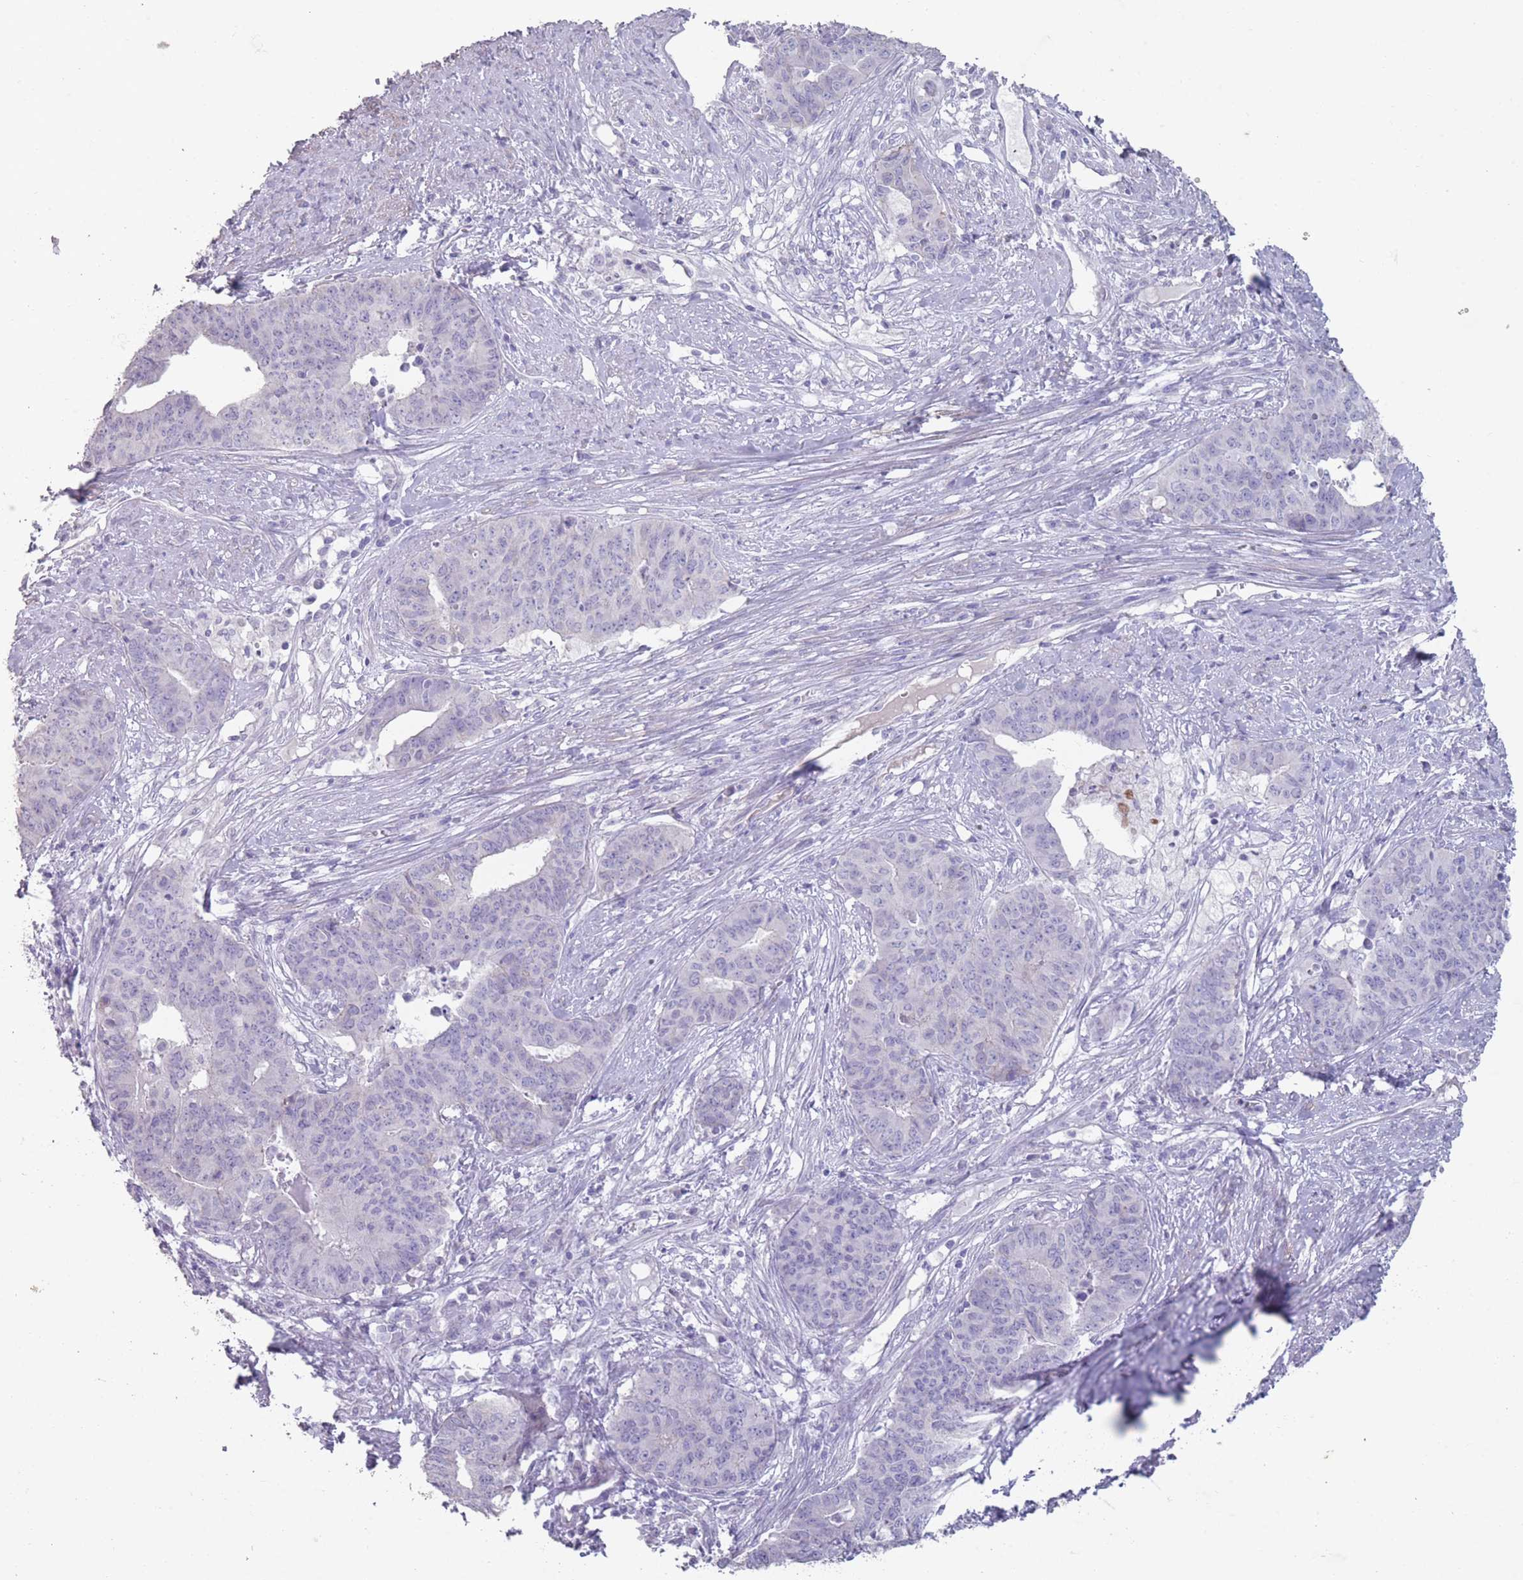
{"staining": {"intensity": "negative", "quantity": "none", "location": "none"}, "tissue": "endometrial cancer", "cell_type": "Tumor cells", "image_type": "cancer", "snomed": [{"axis": "morphology", "description": "Adenocarcinoma, NOS"}, {"axis": "topography", "description": "Endometrium"}], "caption": "Tumor cells are negative for protein expression in human adenocarcinoma (endometrial). (Brightfield microscopy of DAB (3,3'-diaminobenzidine) immunohistochemistry (IHC) at high magnification).", "gene": "RHBG", "patient": {"sex": "female", "age": 59}}